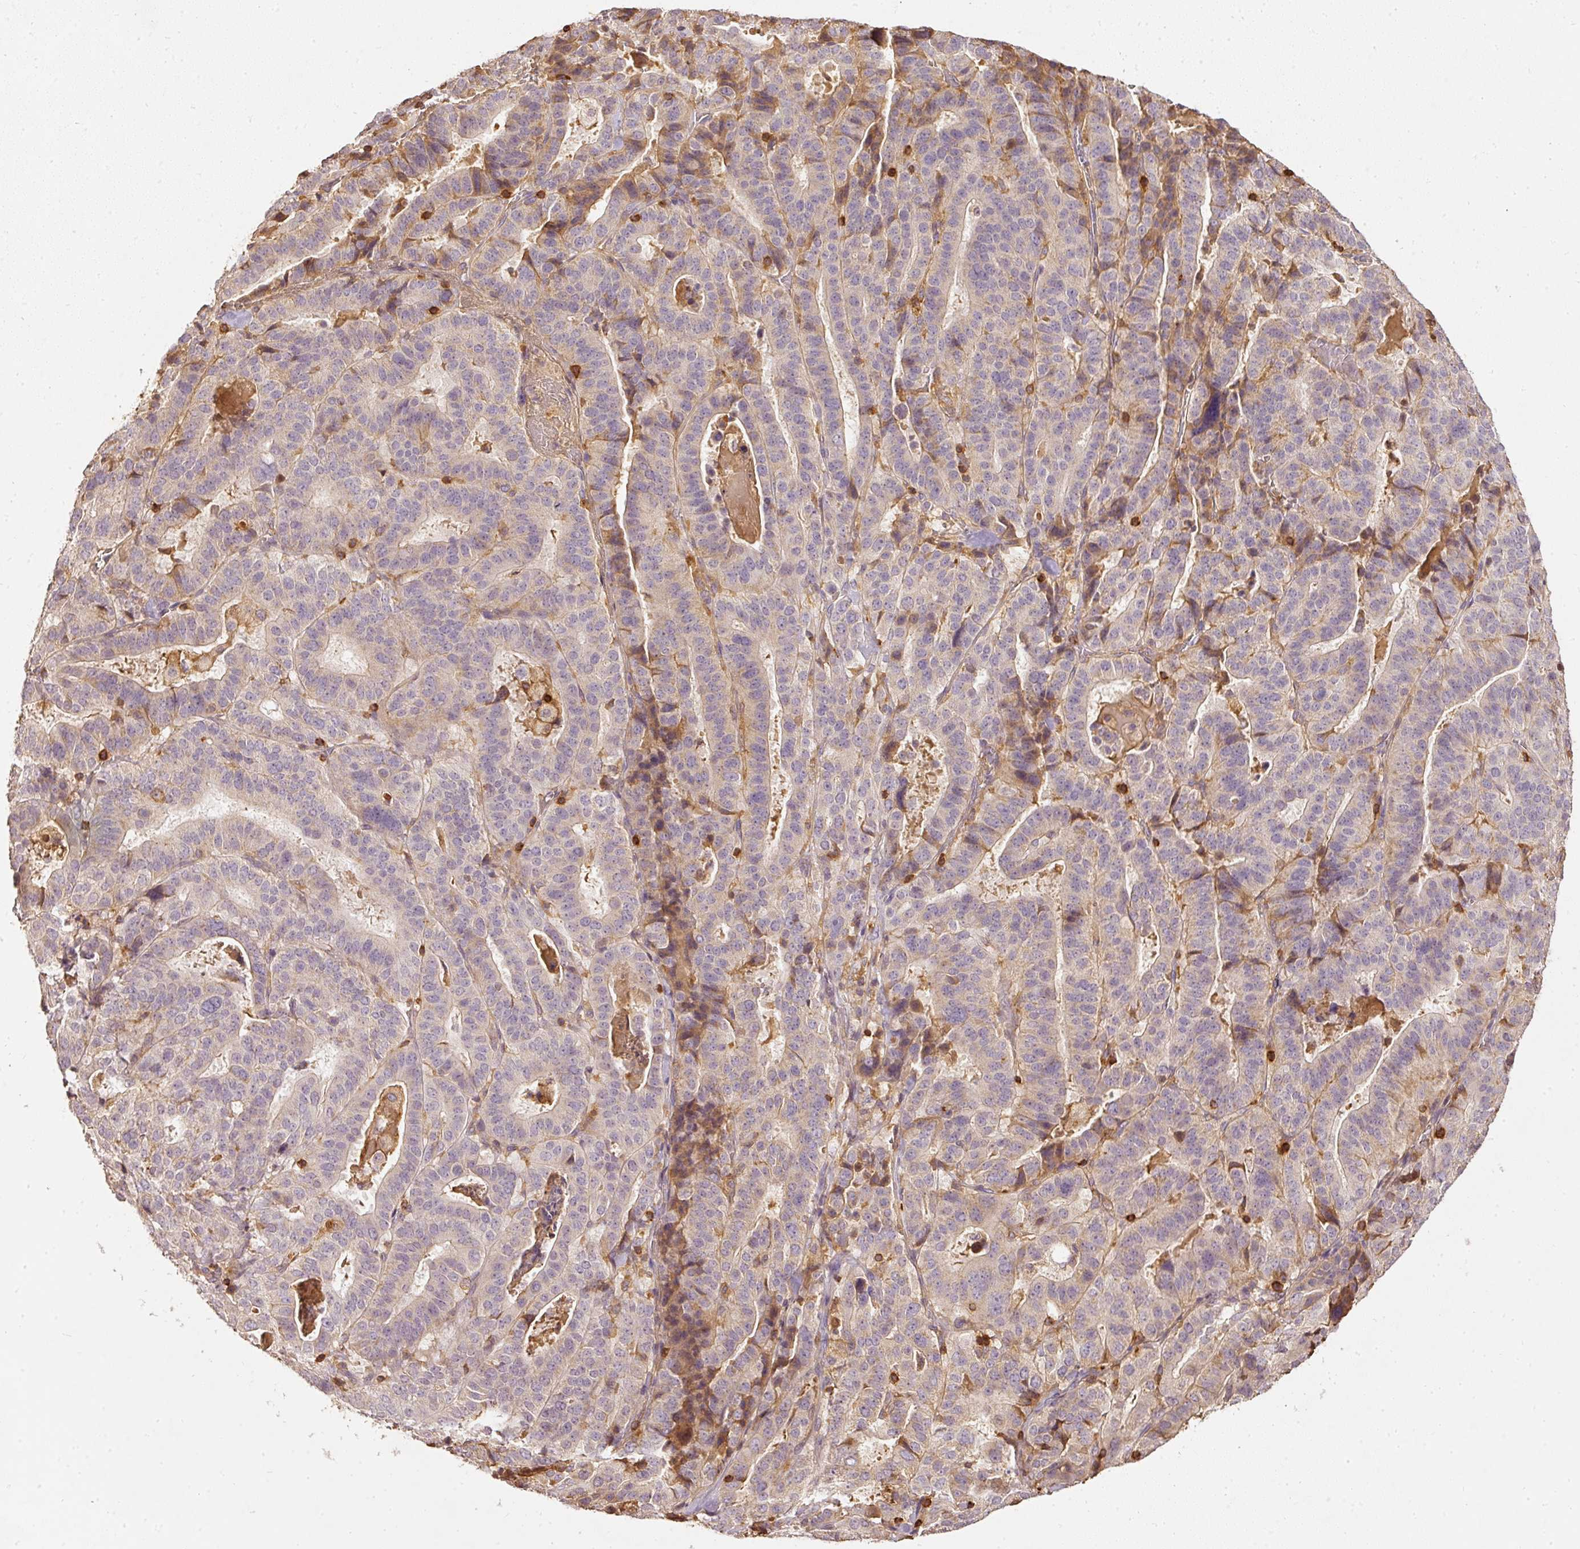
{"staining": {"intensity": "moderate", "quantity": "<25%", "location": "cytoplasmic/membranous"}, "tissue": "stomach cancer", "cell_type": "Tumor cells", "image_type": "cancer", "snomed": [{"axis": "morphology", "description": "Adenocarcinoma, NOS"}, {"axis": "topography", "description": "Stomach"}], "caption": "A micrograph showing moderate cytoplasmic/membranous staining in about <25% of tumor cells in stomach cancer, as visualized by brown immunohistochemical staining.", "gene": "EVL", "patient": {"sex": "male", "age": 48}}